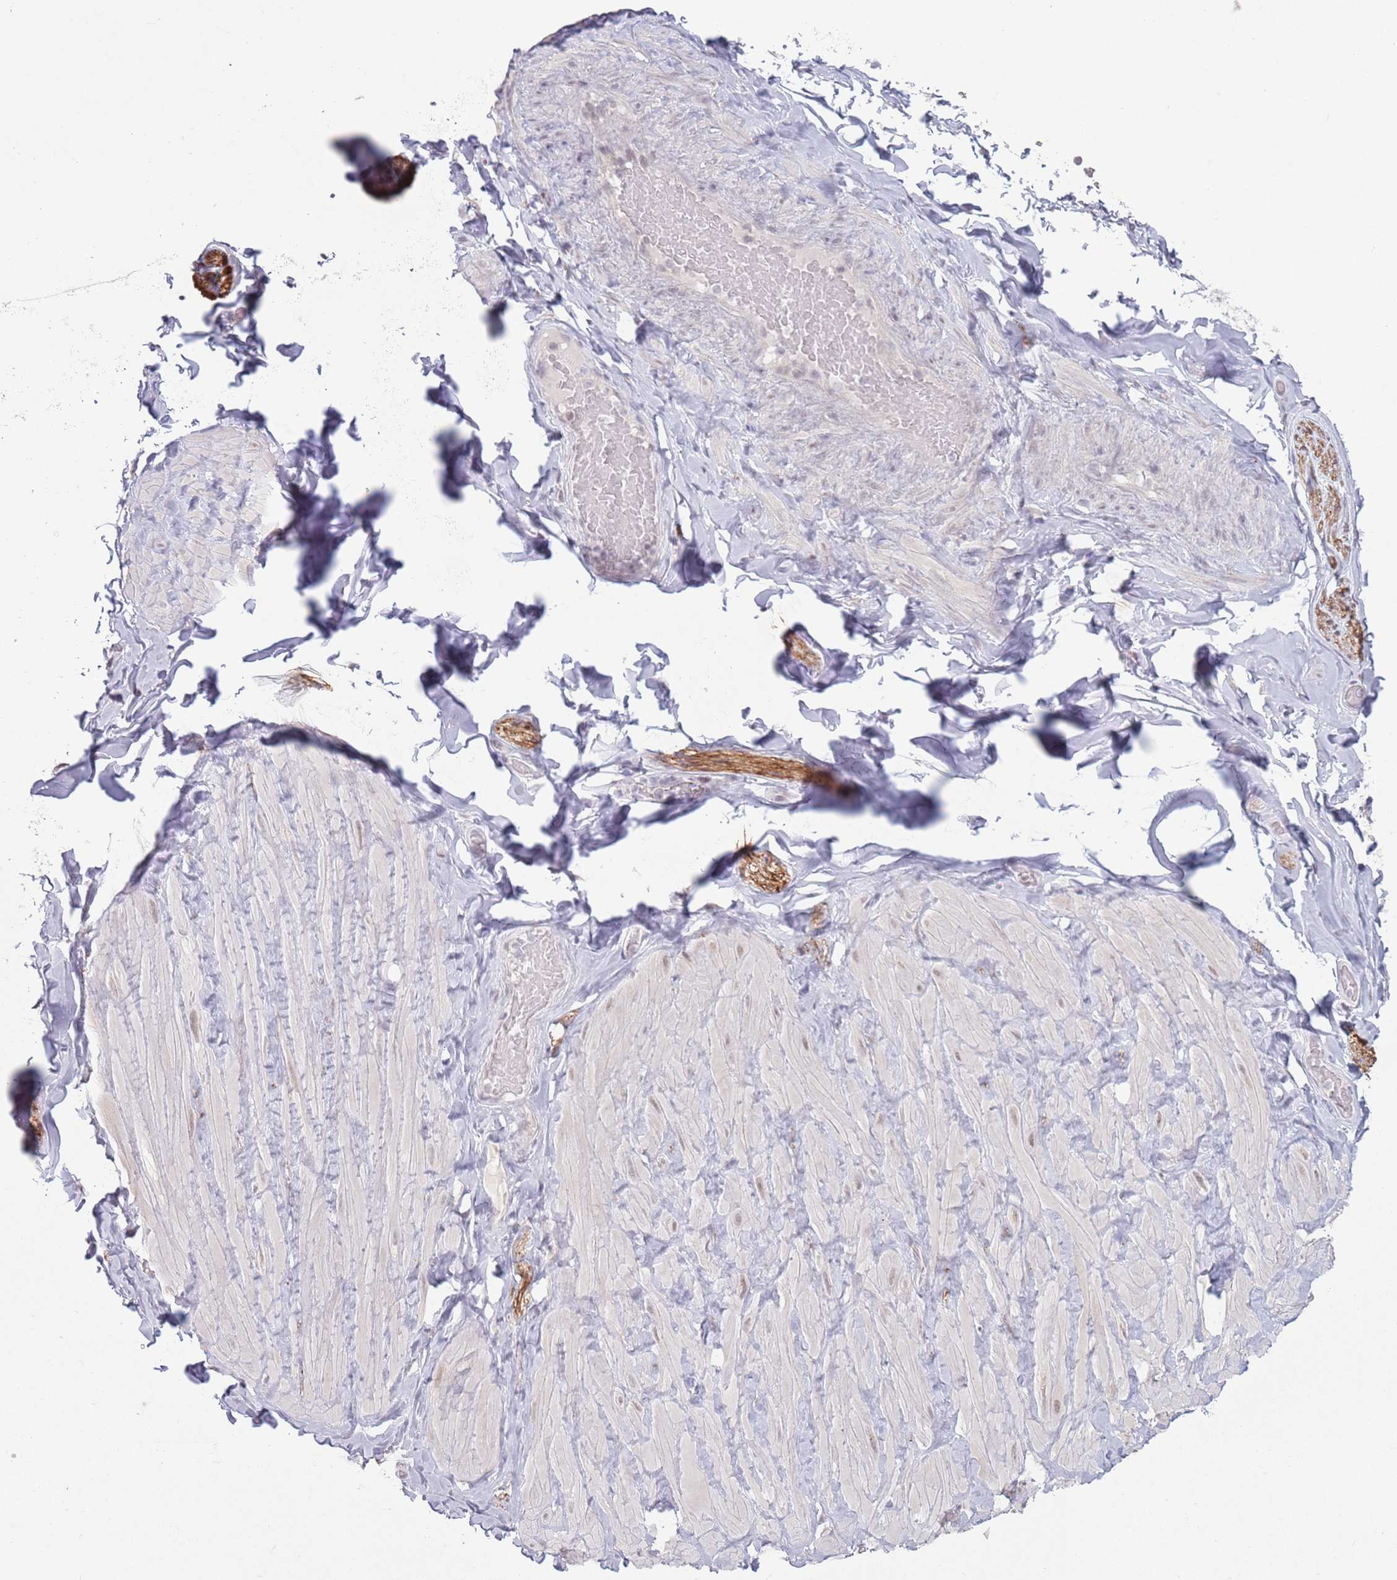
{"staining": {"intensity": "negative", "quantity": "none", "location": "none"}, "tissue": "adipose tissue", "cell_type": "Adipocytes", "image_type": "normal", "snomed": [{"axis": "morphology", "description": "Normal tissue, NOS"}, {"axis": "topography", "description": "Soft tissue"}, {"axis": "topography", "description": "Vascular tissue"}], "caption": "Histopathology image shows no protein expression in adipocytes of normal adipose tissue.", "gene": "MRPL34", "patient": {"sex": "male", "age": 41}}